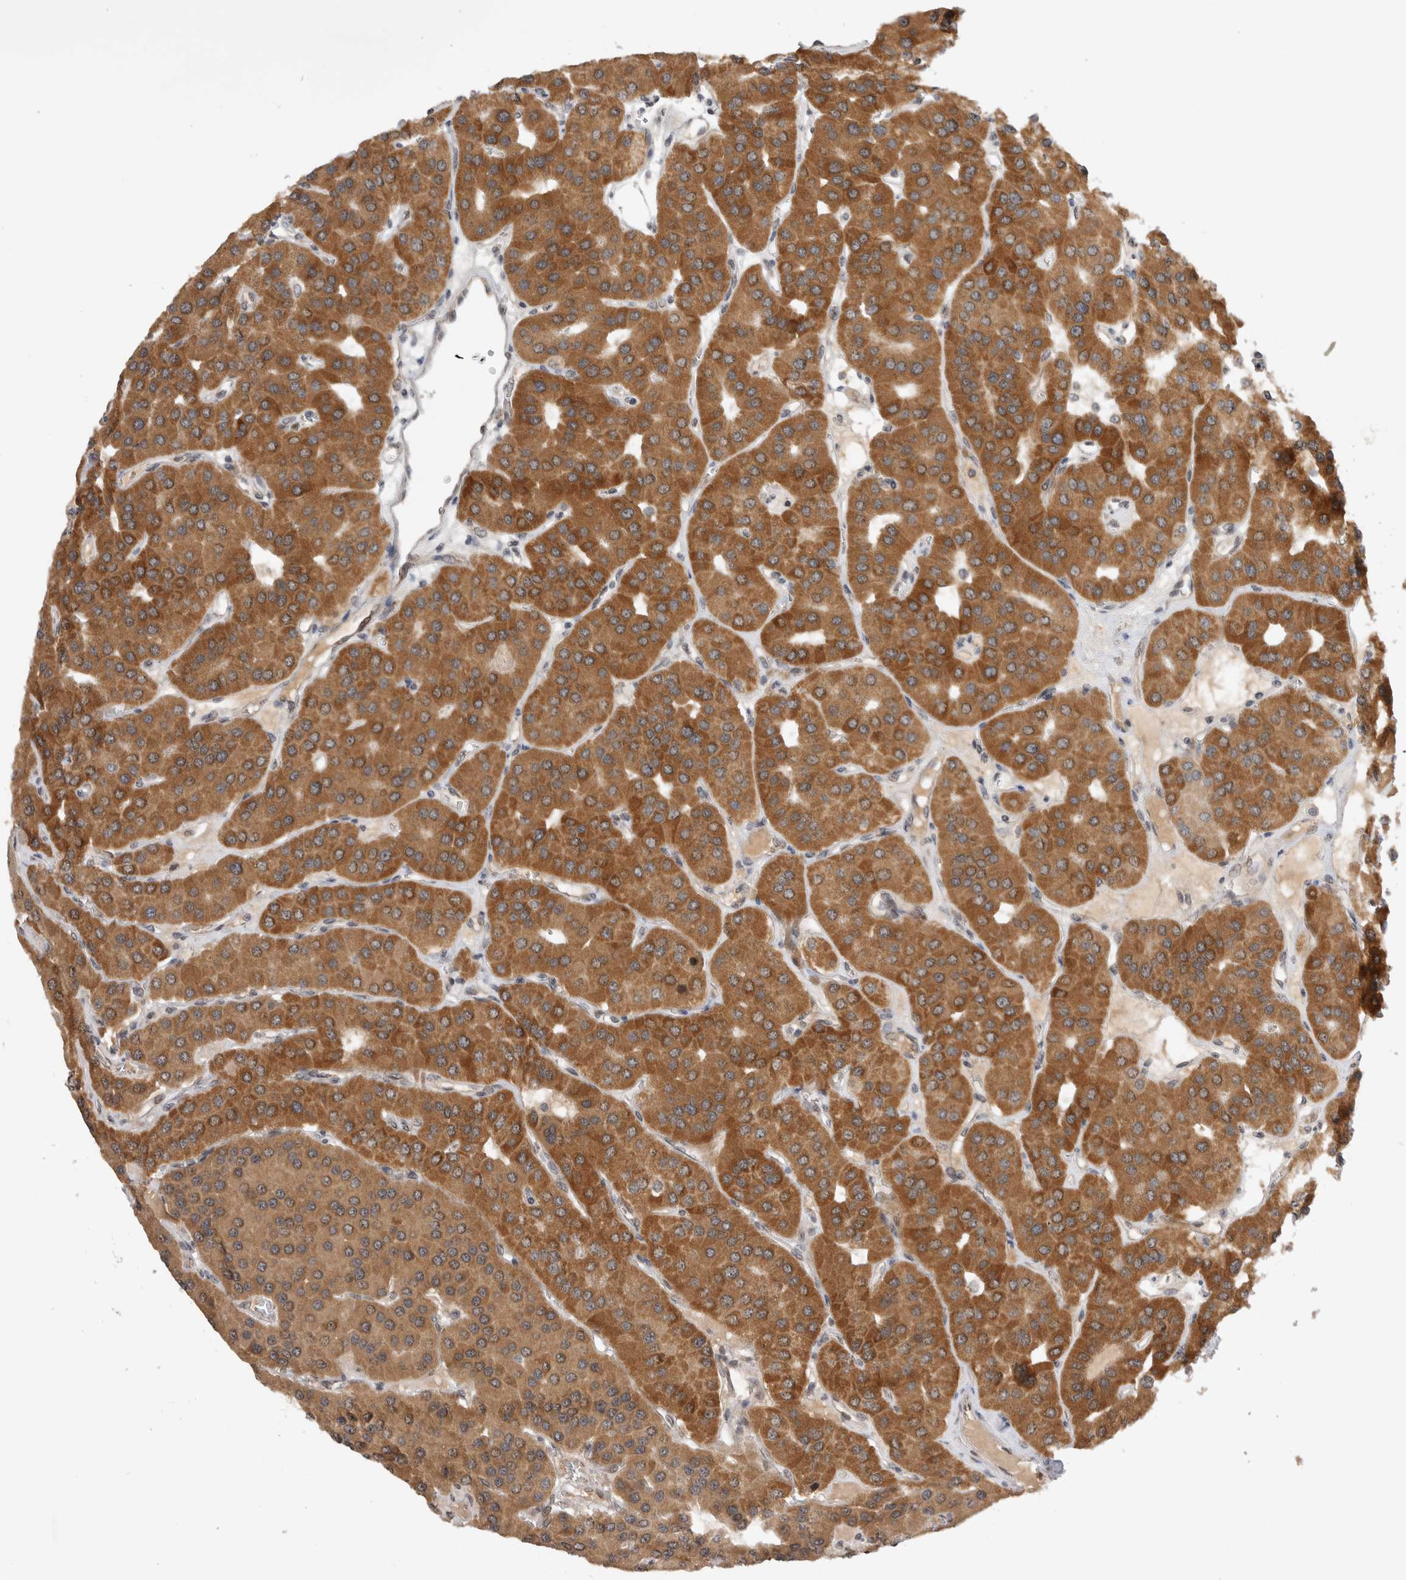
{"staining": {"intensity": "moderate", "quantity": ">75%", "location": "cytoplasmic/membranous,nuclear"}, "tissue": "parathyroid gland", "cell_type": "Glandular cells", "image_type": "normal", "snomed": [{"axis": "morphology", "description": "Normal tissue, NOS"}, {"axis": "morphology", "description": "Adenoma, NOS"}, {"axis": "topography", "description": "Parathyroid gland"}], "caption": "IHC of benign human parathyroid gland shows medium levels of moderate cytoplasmic/membranous,nuclear expression in approximately >75% of glandular cells. (DAB IHC, brown staining for protein, blue staining for nuclei).", "gene": "TMEM65", "patient": {"sex": "female", "age": 86}}